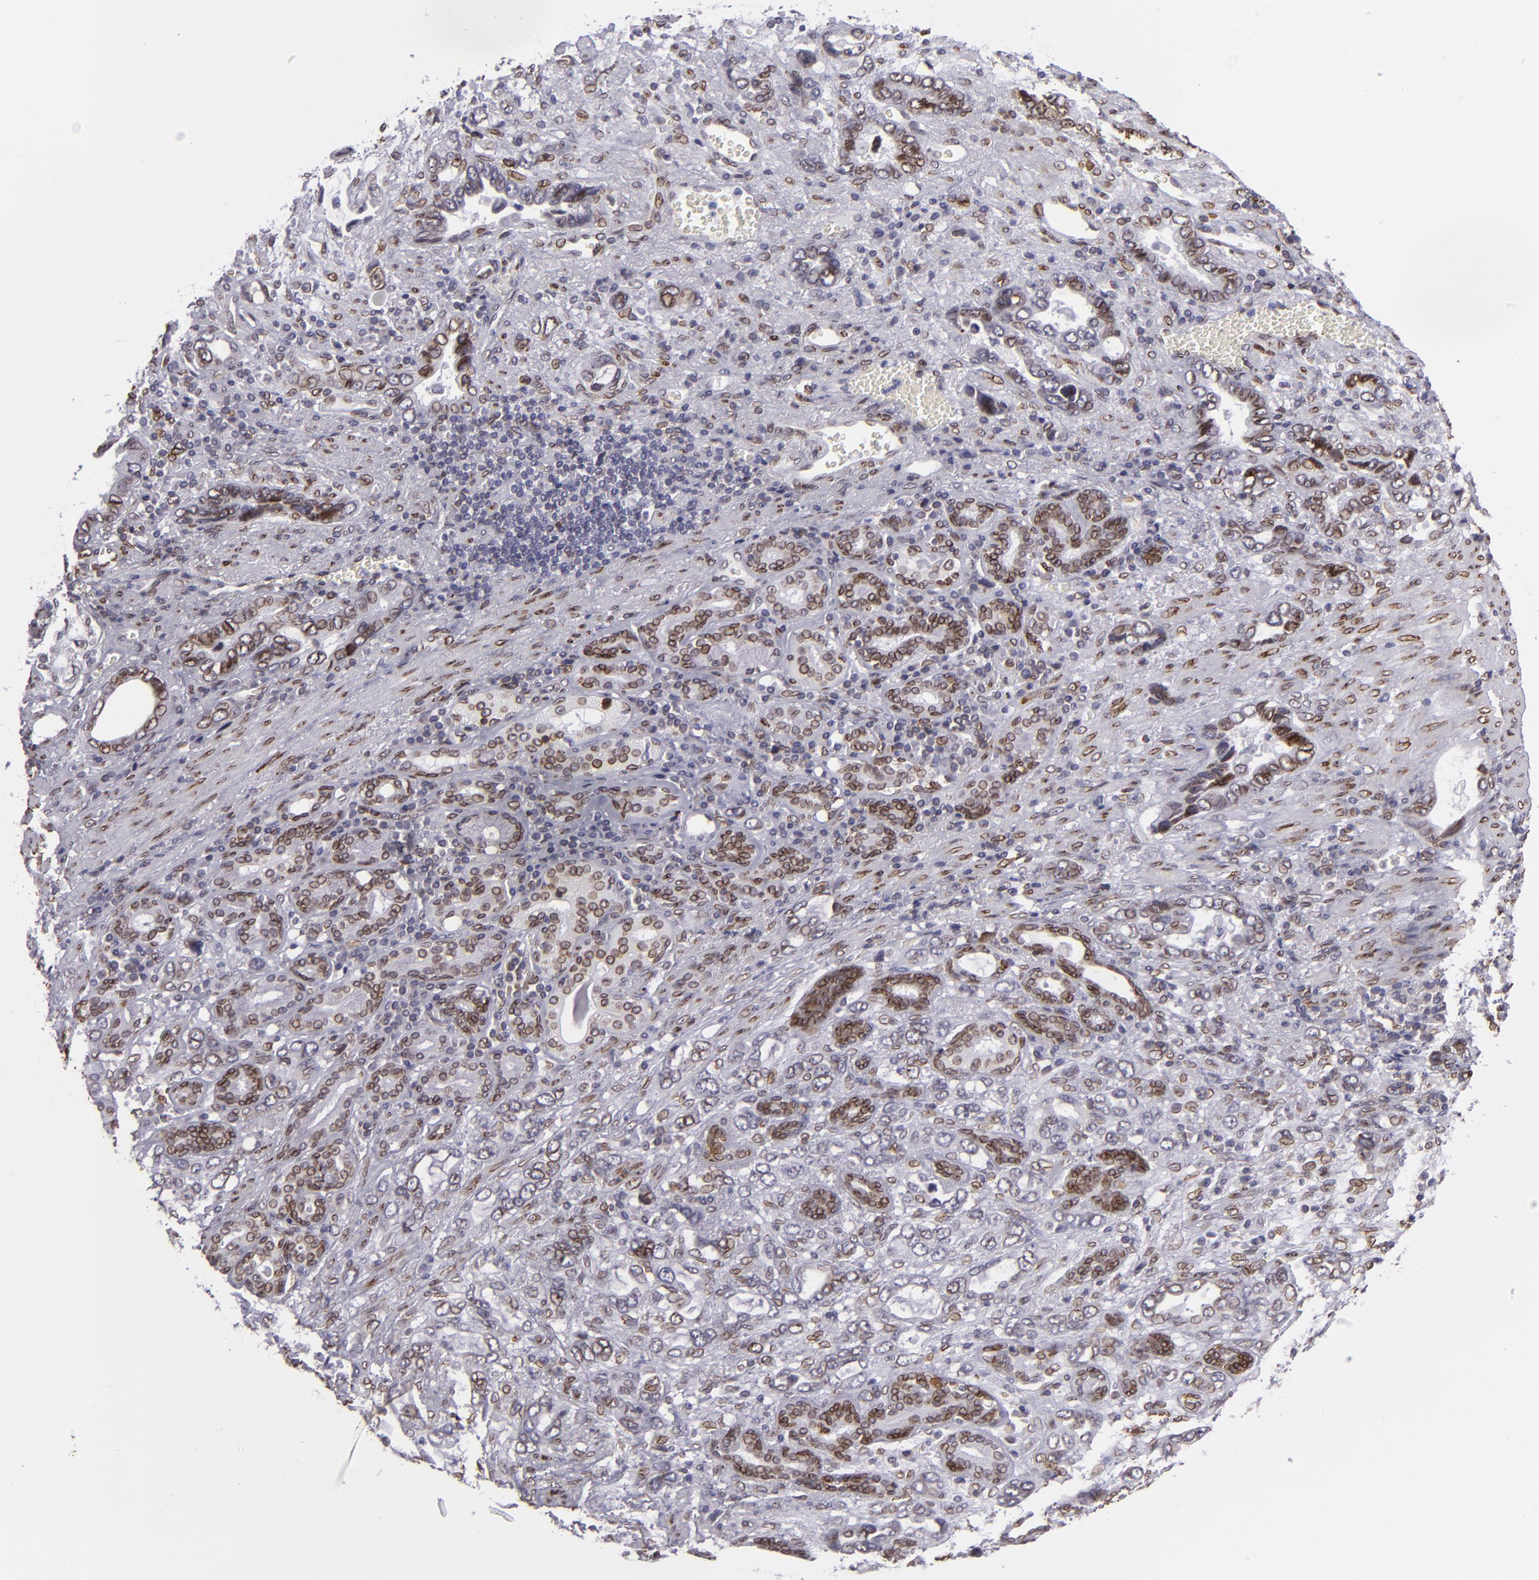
{"staining": {"intensity": "moderate", "quantity": "25%-75%", "location": "nuclear"}, "tissue": "stomach cancer", "cell_type": "Tumor cells", "image_type": "cancer", "snomed": [{"axis": "morphology", "description": "Adenocarcinoma, NOS"}, {"axis": "topography", "description": "Stomach"}], "caption": "Protein staining of stomach cancer tissue demonstrates moderate nuclear positivity in approximately 25%-75% of tumor cells. The protein is shown in brown color, while the nuclei are stained blue.", "gene": "EMD", "patient": {"sex": "male", "age": 78}}